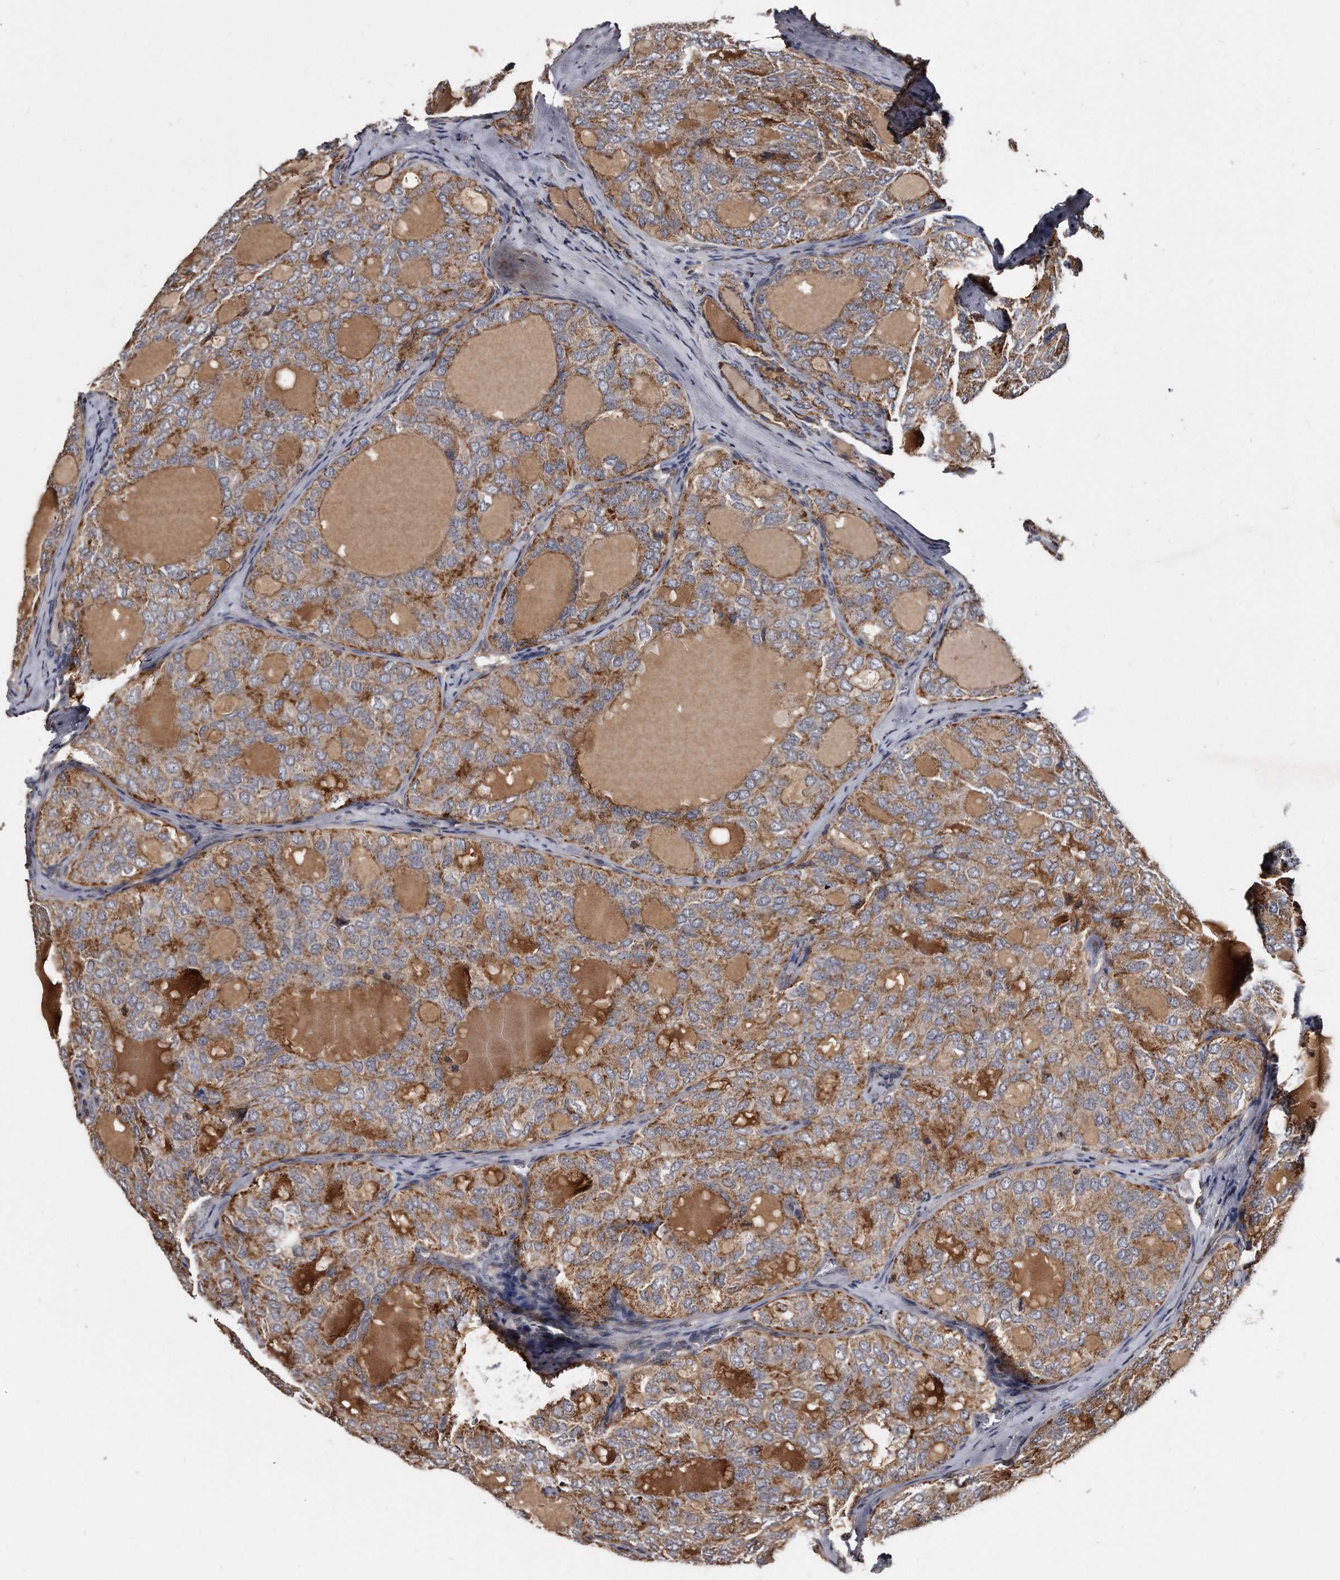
{"staining": {"intensity": "moderate", "quantity": ">75%", "location": "cytoplasmic/membranous"}, "tissue": "thyroid cancer", "cell_type": "Tumor cells", "image_type": "cancer", "snomed": [{"axis": "morphology", "description": "Follicular adenoma carcinoma, NOS"}, {"axis": "topography", "description": "Thyroid gland"}], "caption": "Immunohistochemical staining of human follicular adenoma carcinoma (thyroid) displays moderate cytoplasmic/membranous protein expression in approximately >75% of tumor cells.", "gene": "FAM136A", "patient": {"sex": "male", "age": 75}}